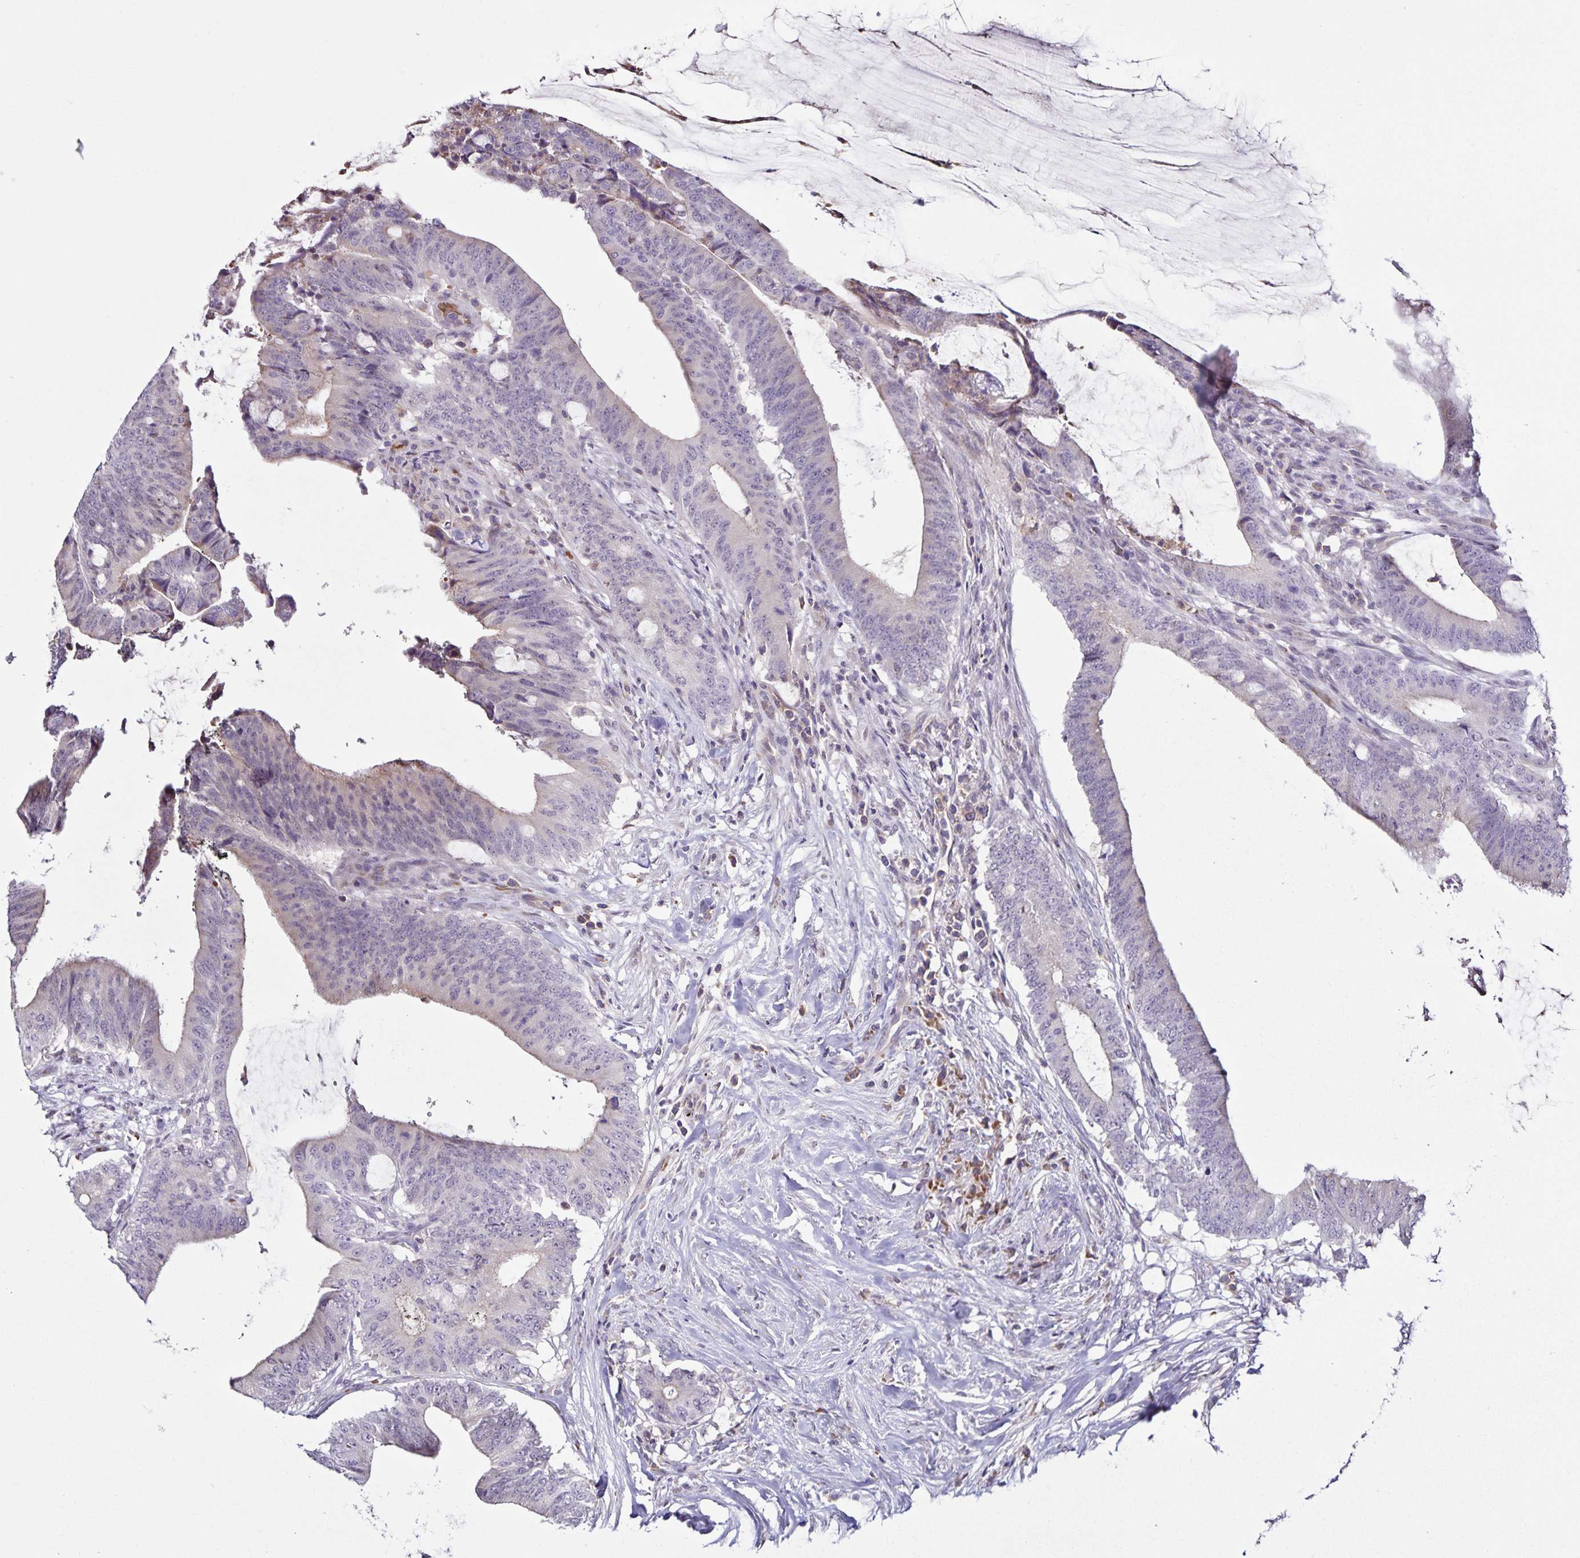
{"staining": {"intensity": "negative", "quantity": "none", "location": "none"}, "tissue": "colorectal cancer", "cell_type": "Tumor cells", "image_type": "cancer", "snomed": [{"axis": "morphology", "description": "Adenocarcinoma, NOS"}, {"axis": "topography", "description": "Colon"}], "caption": "The immunohistochemistry (IHC) image has no significant expression in tumor cells of adenocarcinoma (colorectal) tissue.", "gene": "STPG4", "patient": {"sex": "female", "age": 43}}